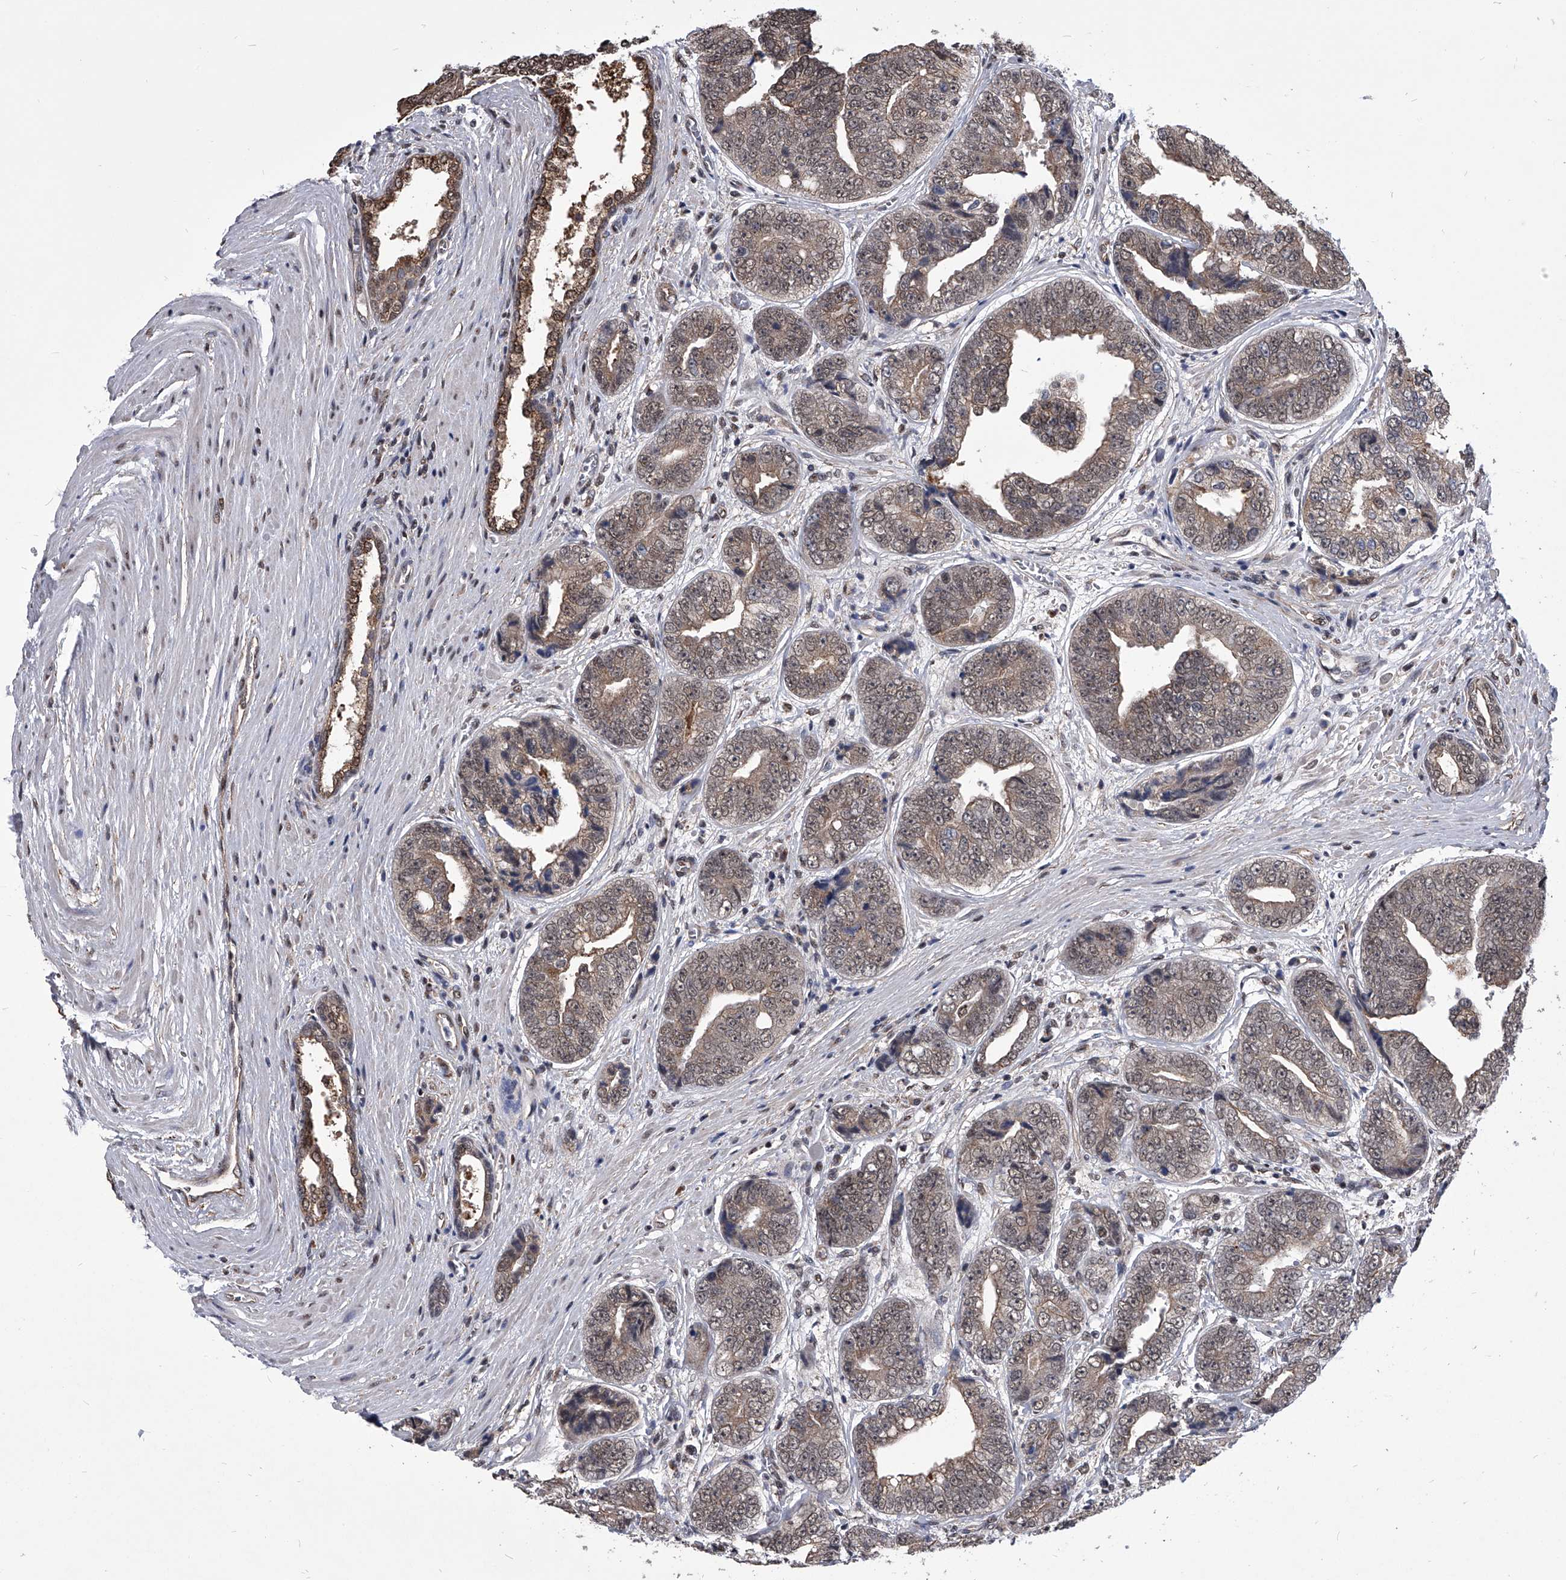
{"staining": {"intensity": "weak", "quantity": "25%-75%", "location": "cytoplasmic/membranous,nuclear"}, "tissue": "prostate cancer", "cell_type": "Tumor cells", "image_type": "cancer", "snomed": [{"axis": "morphology", "description": "Adenocarcinoma, High grade"}, {"axis": "topography", "description": "Prostate"}], "caption": "Protein analysis of prostate cancer tissue demonstrates weak cytoplasmic/membranous and nuclear expression in about 25%-75% of tumor cells. The staining was performed using DAB (3,3'-diaminobenzidine) to visualize the protein expression in brown, while the nuclei were stained in blue with hematoxylin (Magnification: 20x).", "gene": "ZNF76", "patient": {"sex": "male", "age": 61}}